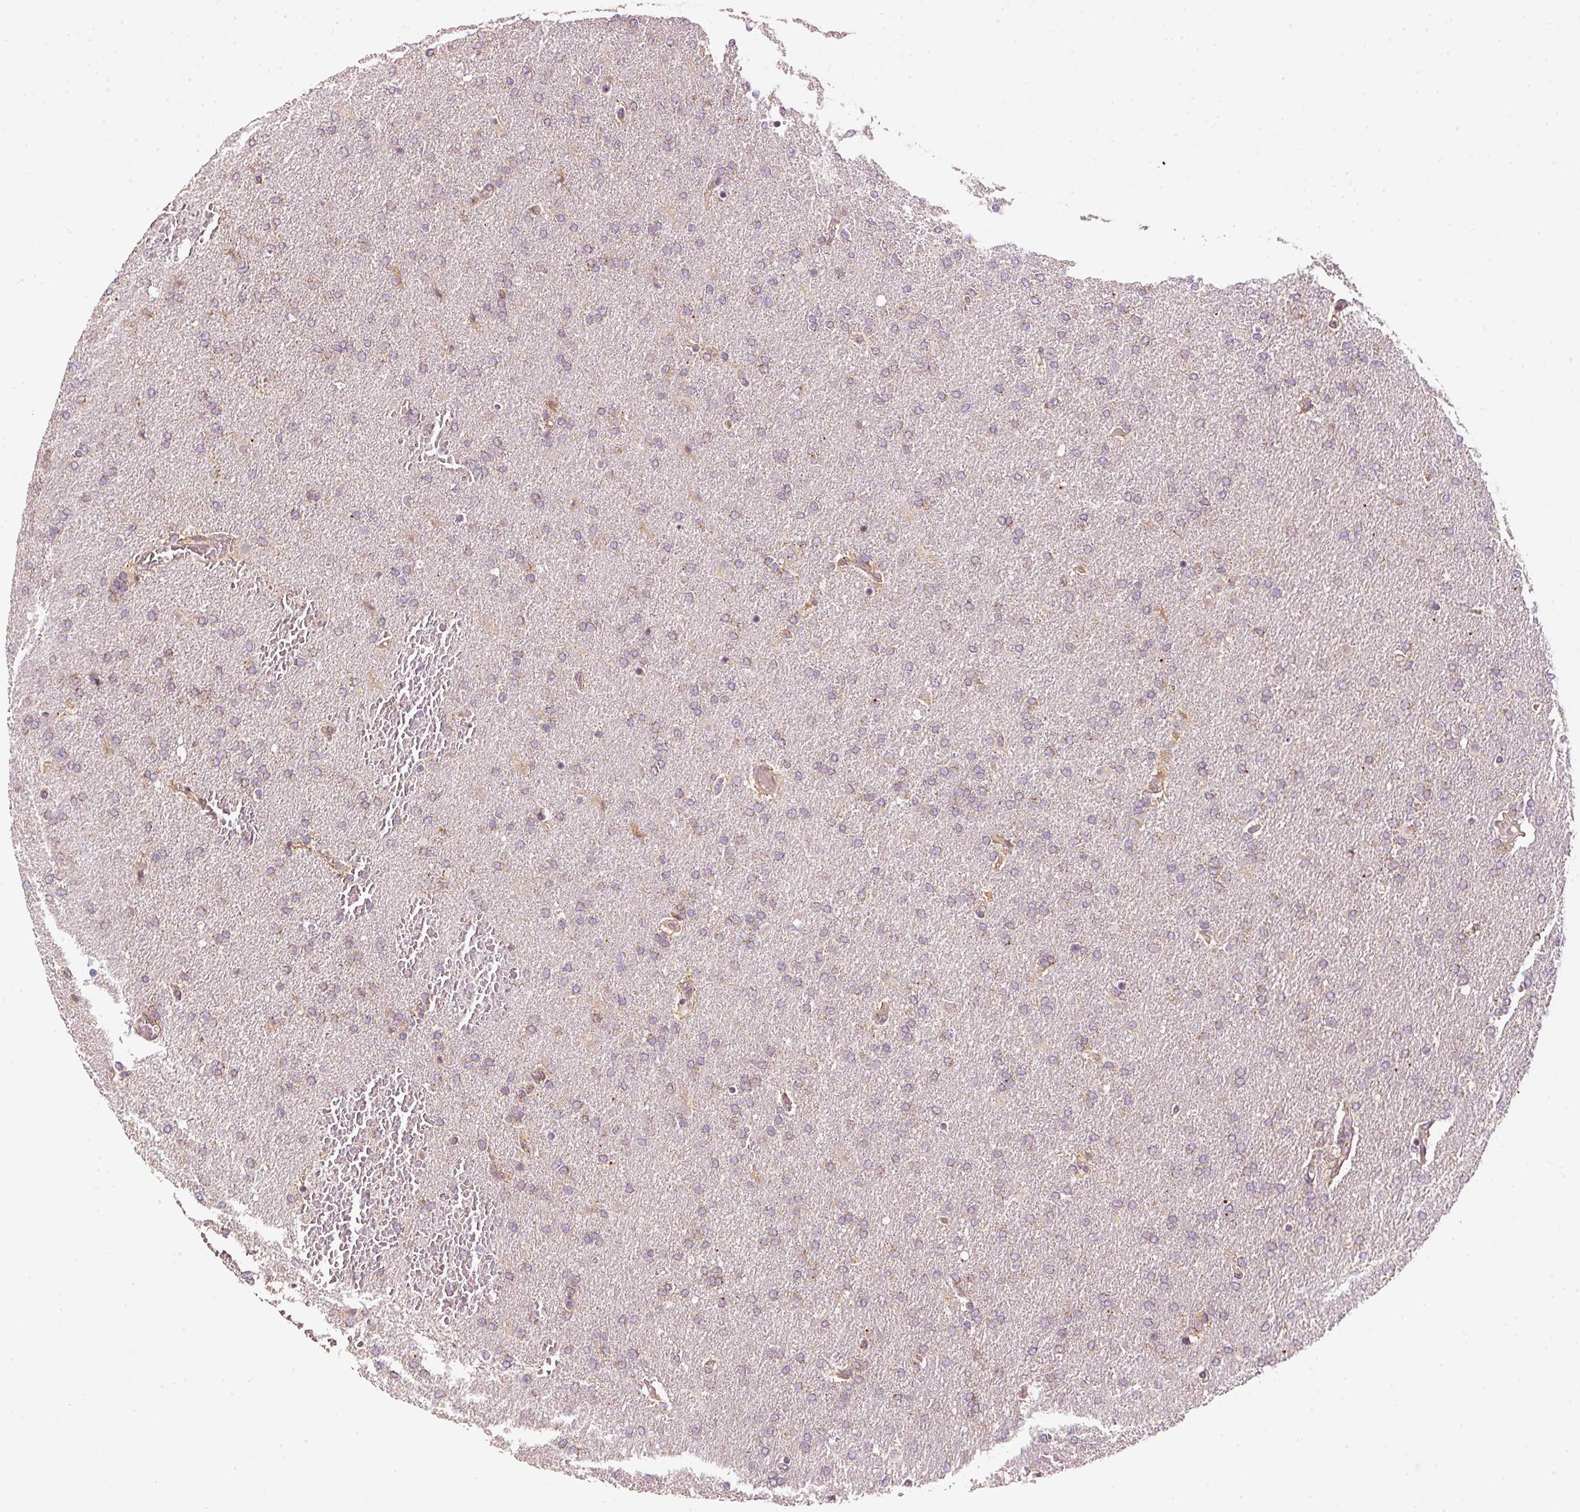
{"staining": {"intensity": "weak", "quantity": "25%-75%", "location": "cytoplasmic/membranous"}, "tissue": "glioma", "cell_type": "Tumor cells", "image_type": "cancer", "snomed": [{"axis": "morphology", "description": "Glioma, malignant, High grade"}, {"axis": "topography", "description": "Brain"}], "caption": "There is low levels of weak cytoplasmic/membranous positivity in tumor cells of malignant glioma (high-grade), as demonstrated by immunohistochemical staining (brown color).", "gene": "ARHGAP22", "patient": {"sex": "male", "age": 72}}